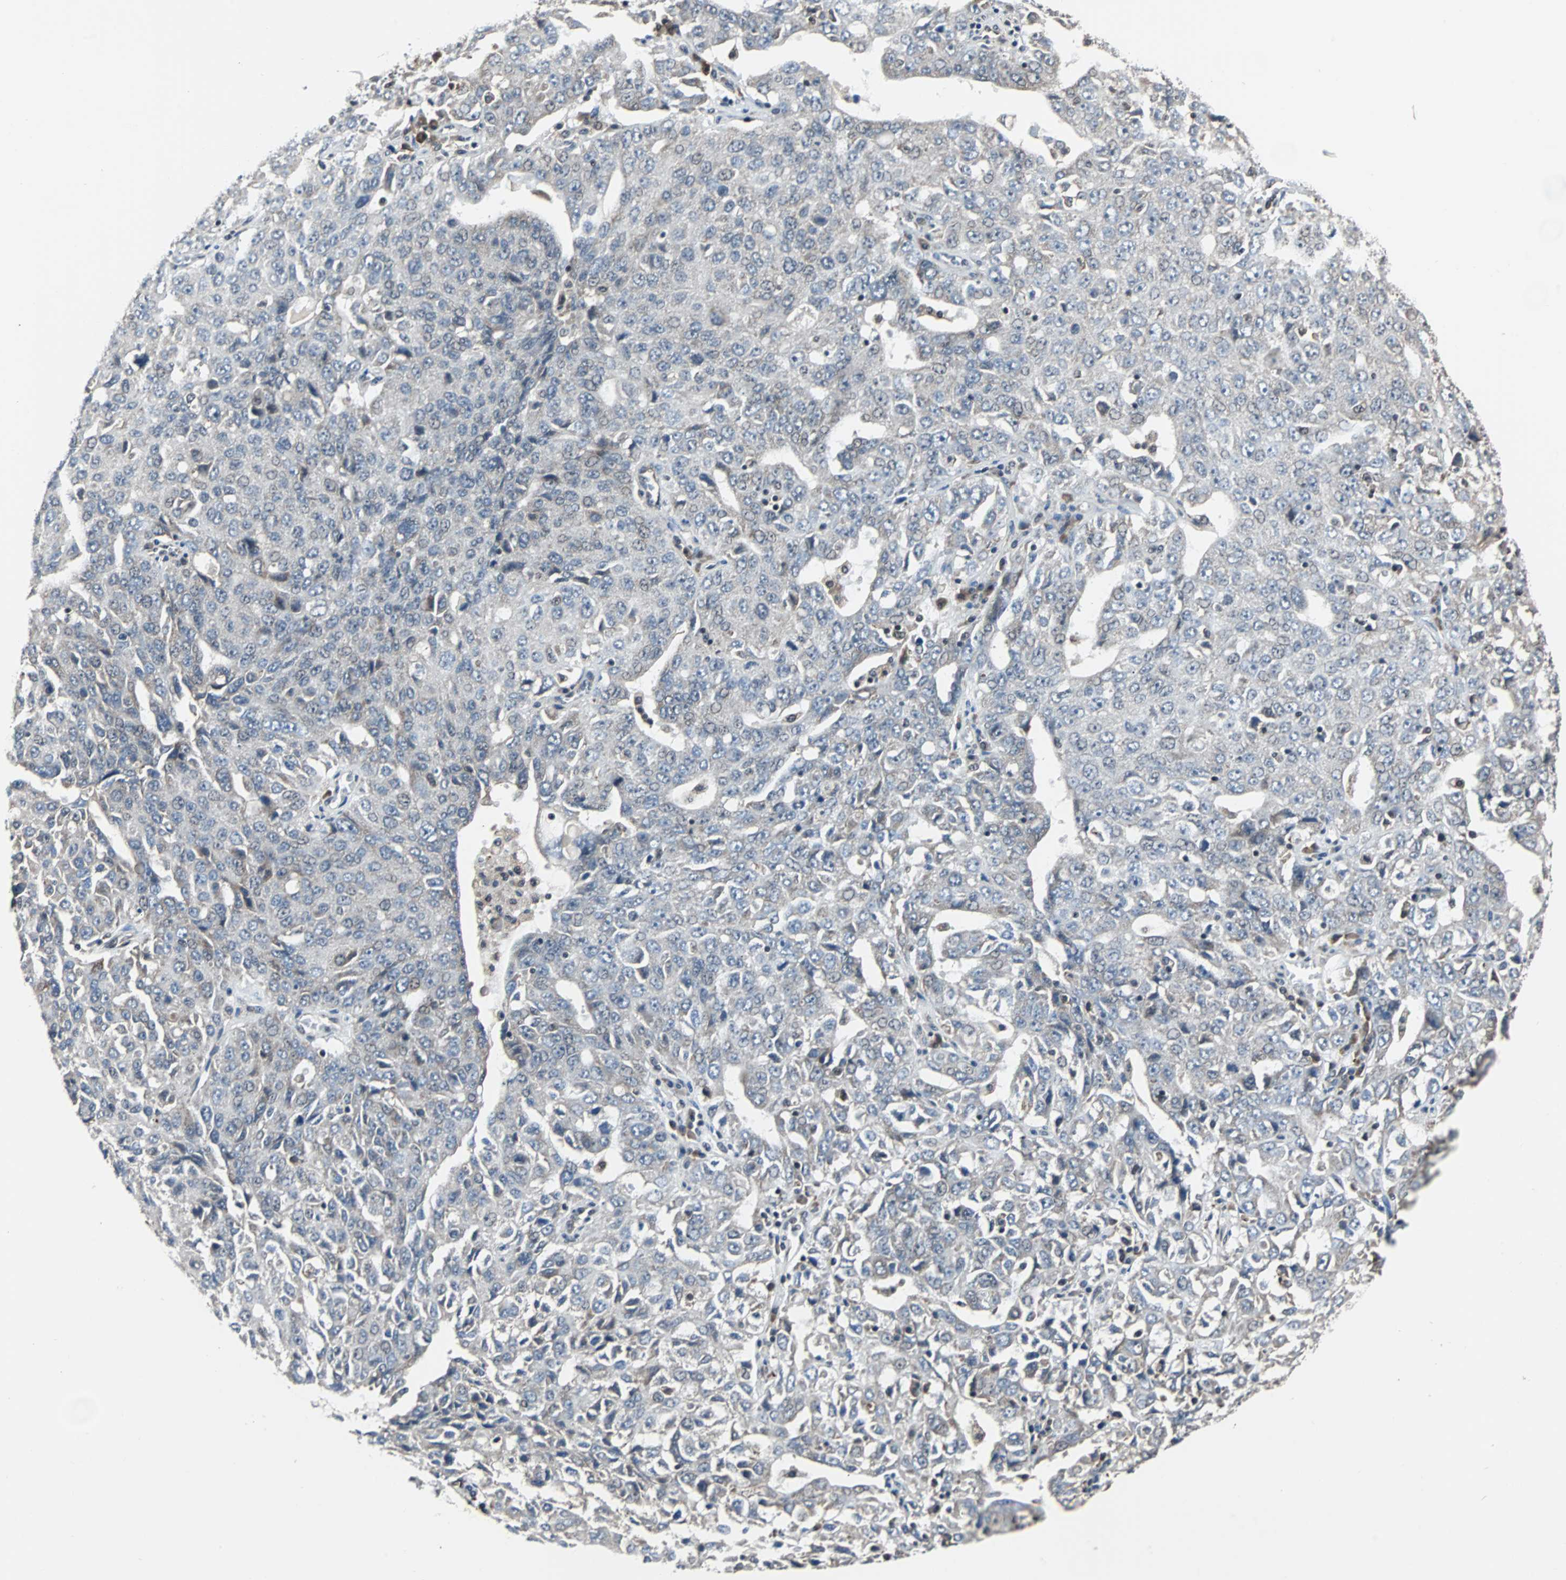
{"staining": {"intensity": "negative", "quantity": "none", "location": "none"}, "tissue": "ovarian cancer", "cell_type": "Tumor cells", "image_type": "cancer", "snomed": [{"axis": "morphology", "description": "Carcinoma, endometroid"}, {"axis": "topography", "description": "Ovary"}], "caption": "Protein analysis of ovarian cancer shows no significant expression in tumor cells.", "gene": "TERF2IP", "patient": {"sex": "female", "age": 62}}